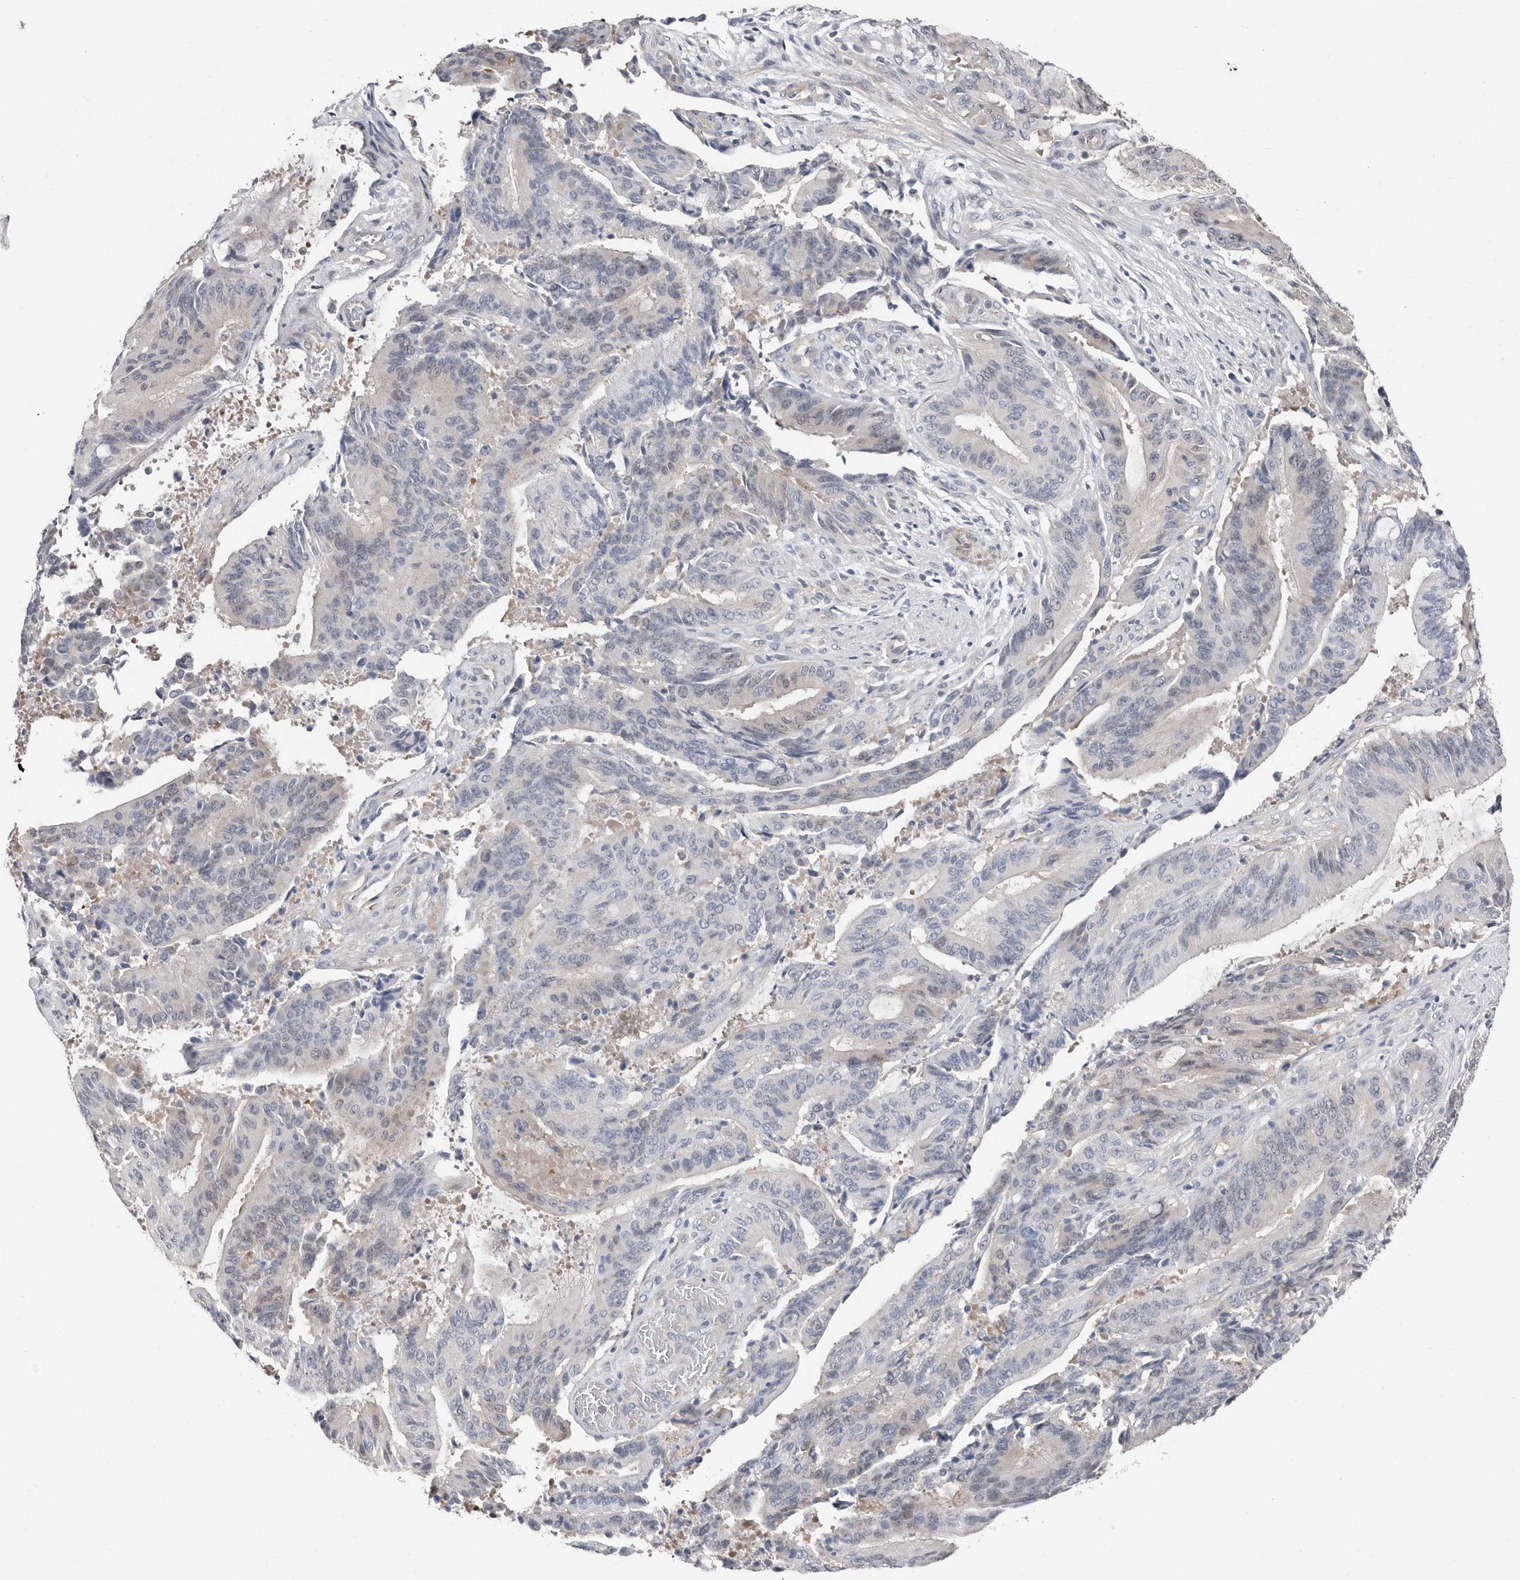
{"staining": {"intensity": "moderate", "quantity": "<25%", "location": "cytoplasmic/membranous,nuclear"}, "tissue": "liver cancer", "cell_type": "Tumor cells", "image_type": "cancer", "snomed": [{"axis": "morphology", "description": "Normal tissue, NOS"}, {"axis": "morphology", "description": "Cholangiocarcinoma"}, {"axis": "topography", "description": "Liver"}, {"axis": "topography", "description": "Peripheral nerve tissue"}], "caption": "Protein staining shows moderate cytoplasmic/membranous and nuclear positivity in about <25% of tumor cells in liver cholangiocarcinoma.", "gene": "ASRGL1", "patient": {"sex": "female", "age": 73}}